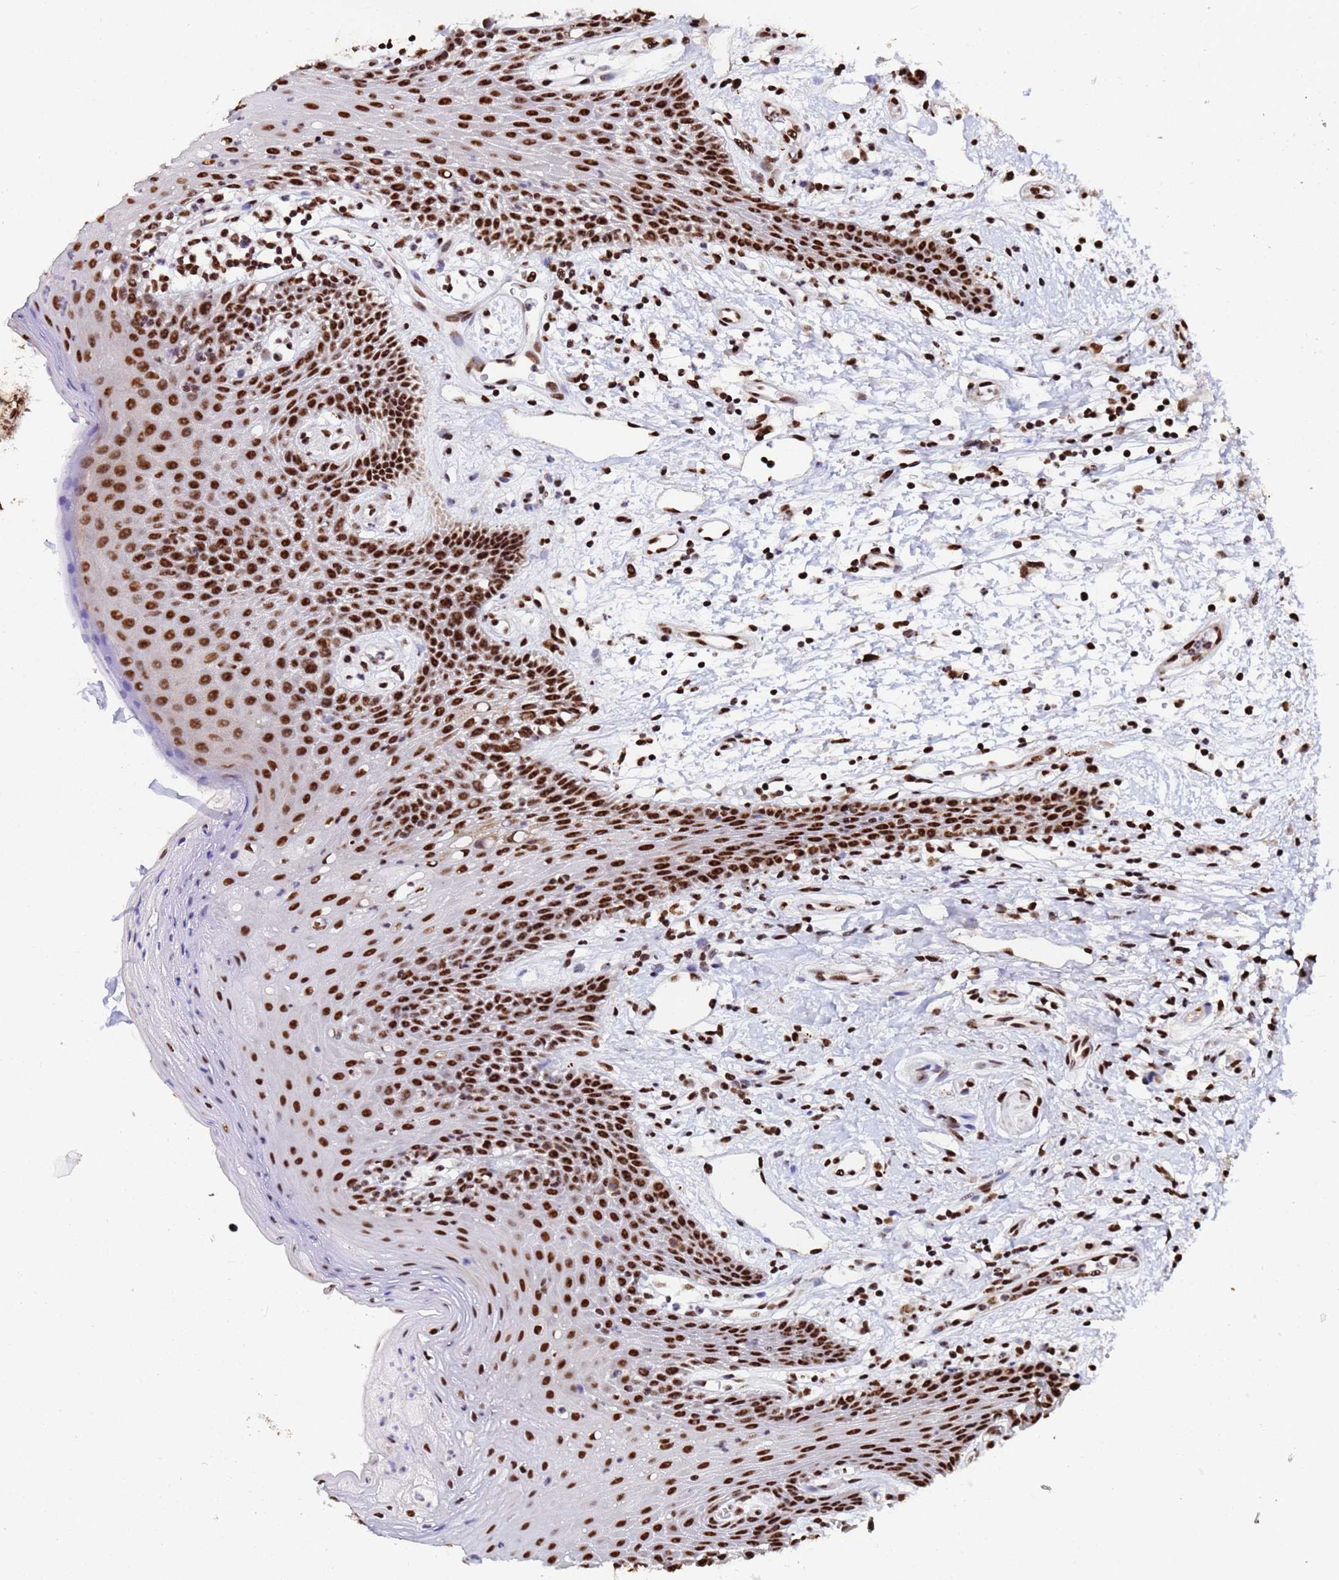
{"staining": {"intensity": "strong", "quantity": ">75%", "location": "nuclear"}, "tissue": "oral mucosa", "cell_type": "Squamous epithelial cells", "image_type": "normal", "snomed": [{"axis": "morphology", "description": "Normal tissue, NOS"}, {"axis": "topography", "description": "Oral tissue"}, {"axis": "topography", "description": "Tounge, NOS"}], "caption": "Immunohistochemistry of unremarkable oral mucosa shows high levels of strong nuclear staining in approximately >75% of squamous epithelial cells.", "gene": "SF3B2", "patient": {"sex": "female", "age": 59}}